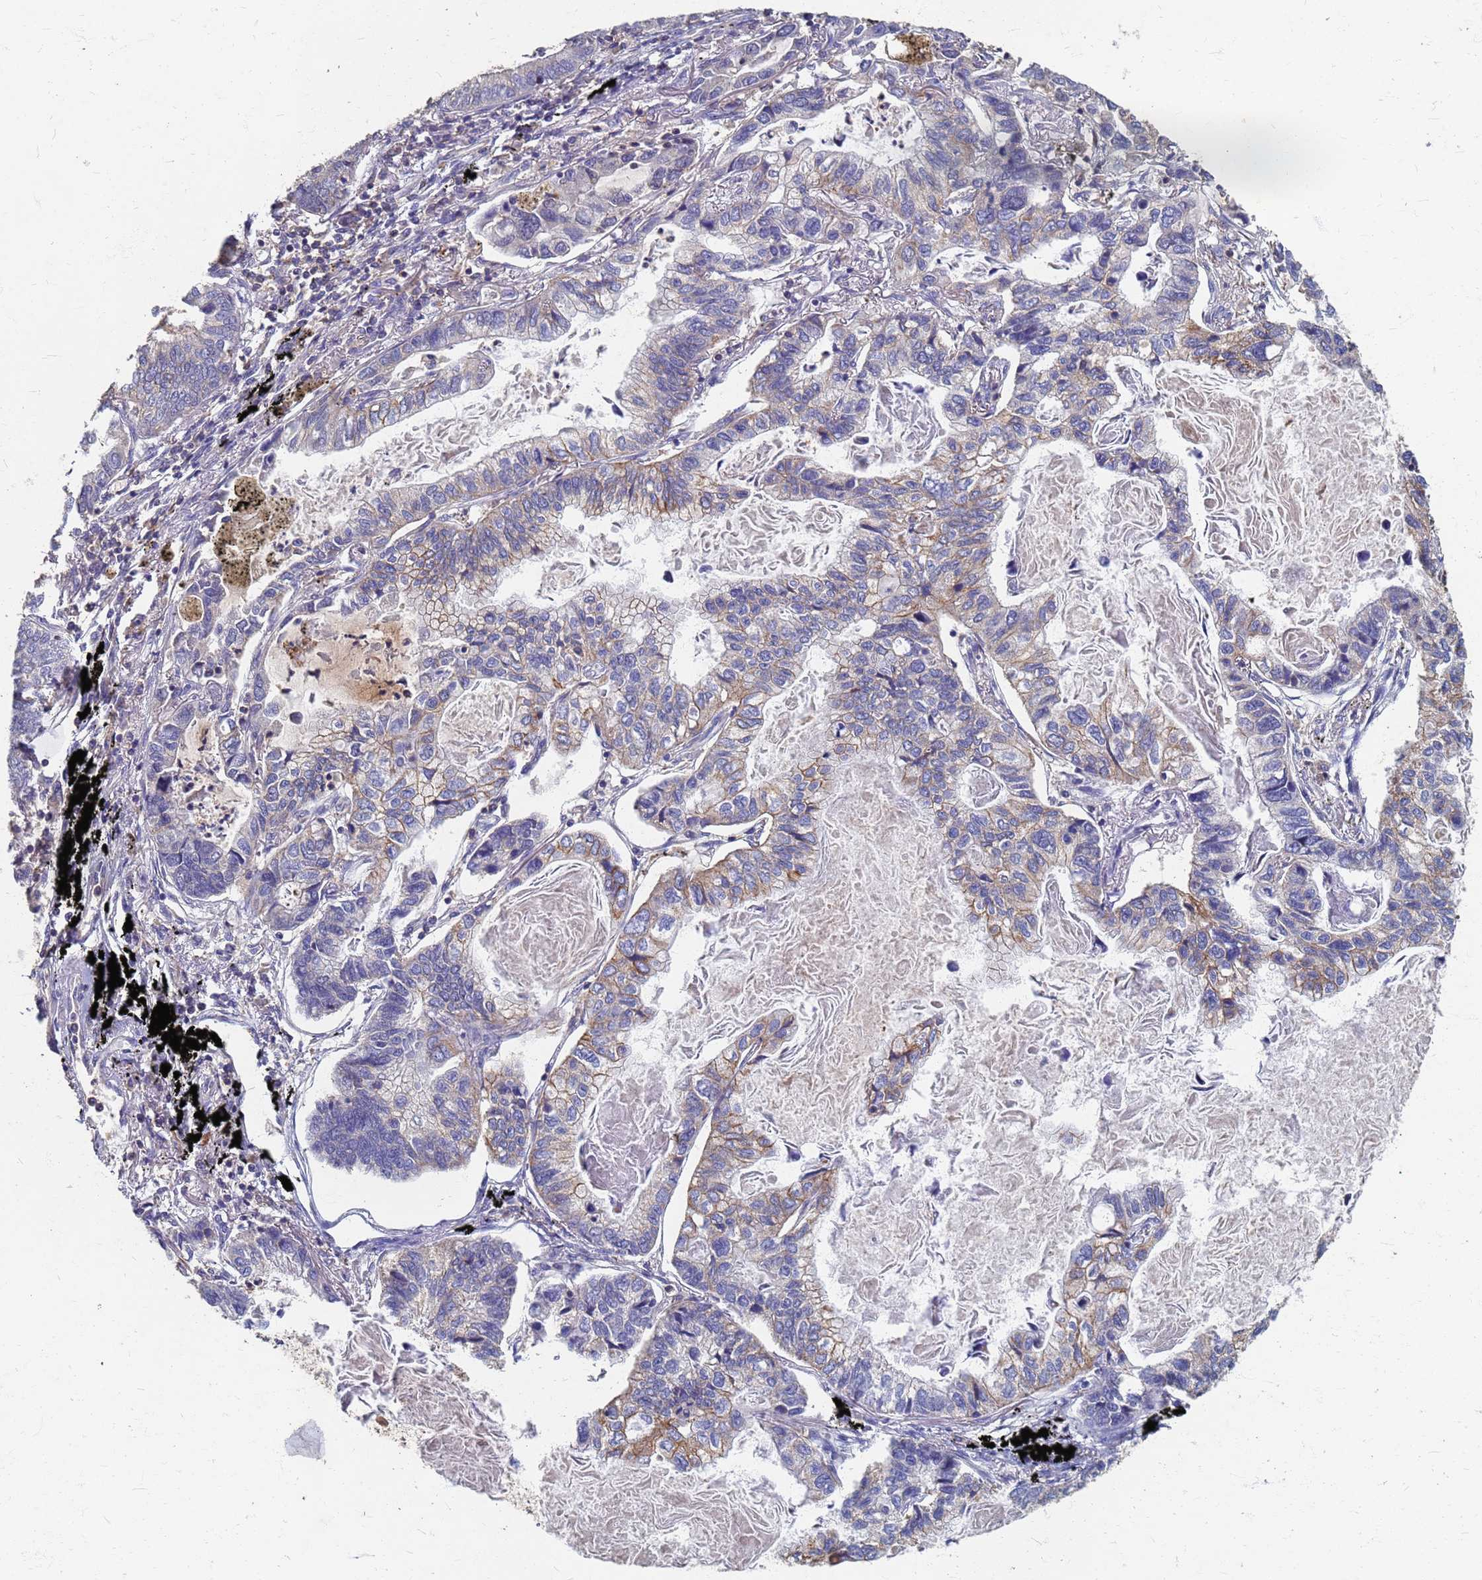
{"staining": {"intensity": "weak", "quantity": "<25%", "location": "cytoplasmic/membranous"}, "tissue": "lung cancer", "cell_type": "Tumor cells", "image_type": "cancer", "snomed": [{"axis": "morphology", "description": "Adenocarcinoma, NOS"}, {"axis": "topography", "description": "Lung"}], "caption": "Photomicrograph shows no protein staining in tumor cells of lung adenocarcinoma tissue. (DAB (3,3'-diaminobenzidine) immunohistochemistry (IHC) with hematoxylin counter stain).", "gene": "KRCC1", "patient": {"sex": "male", "age": 67}}